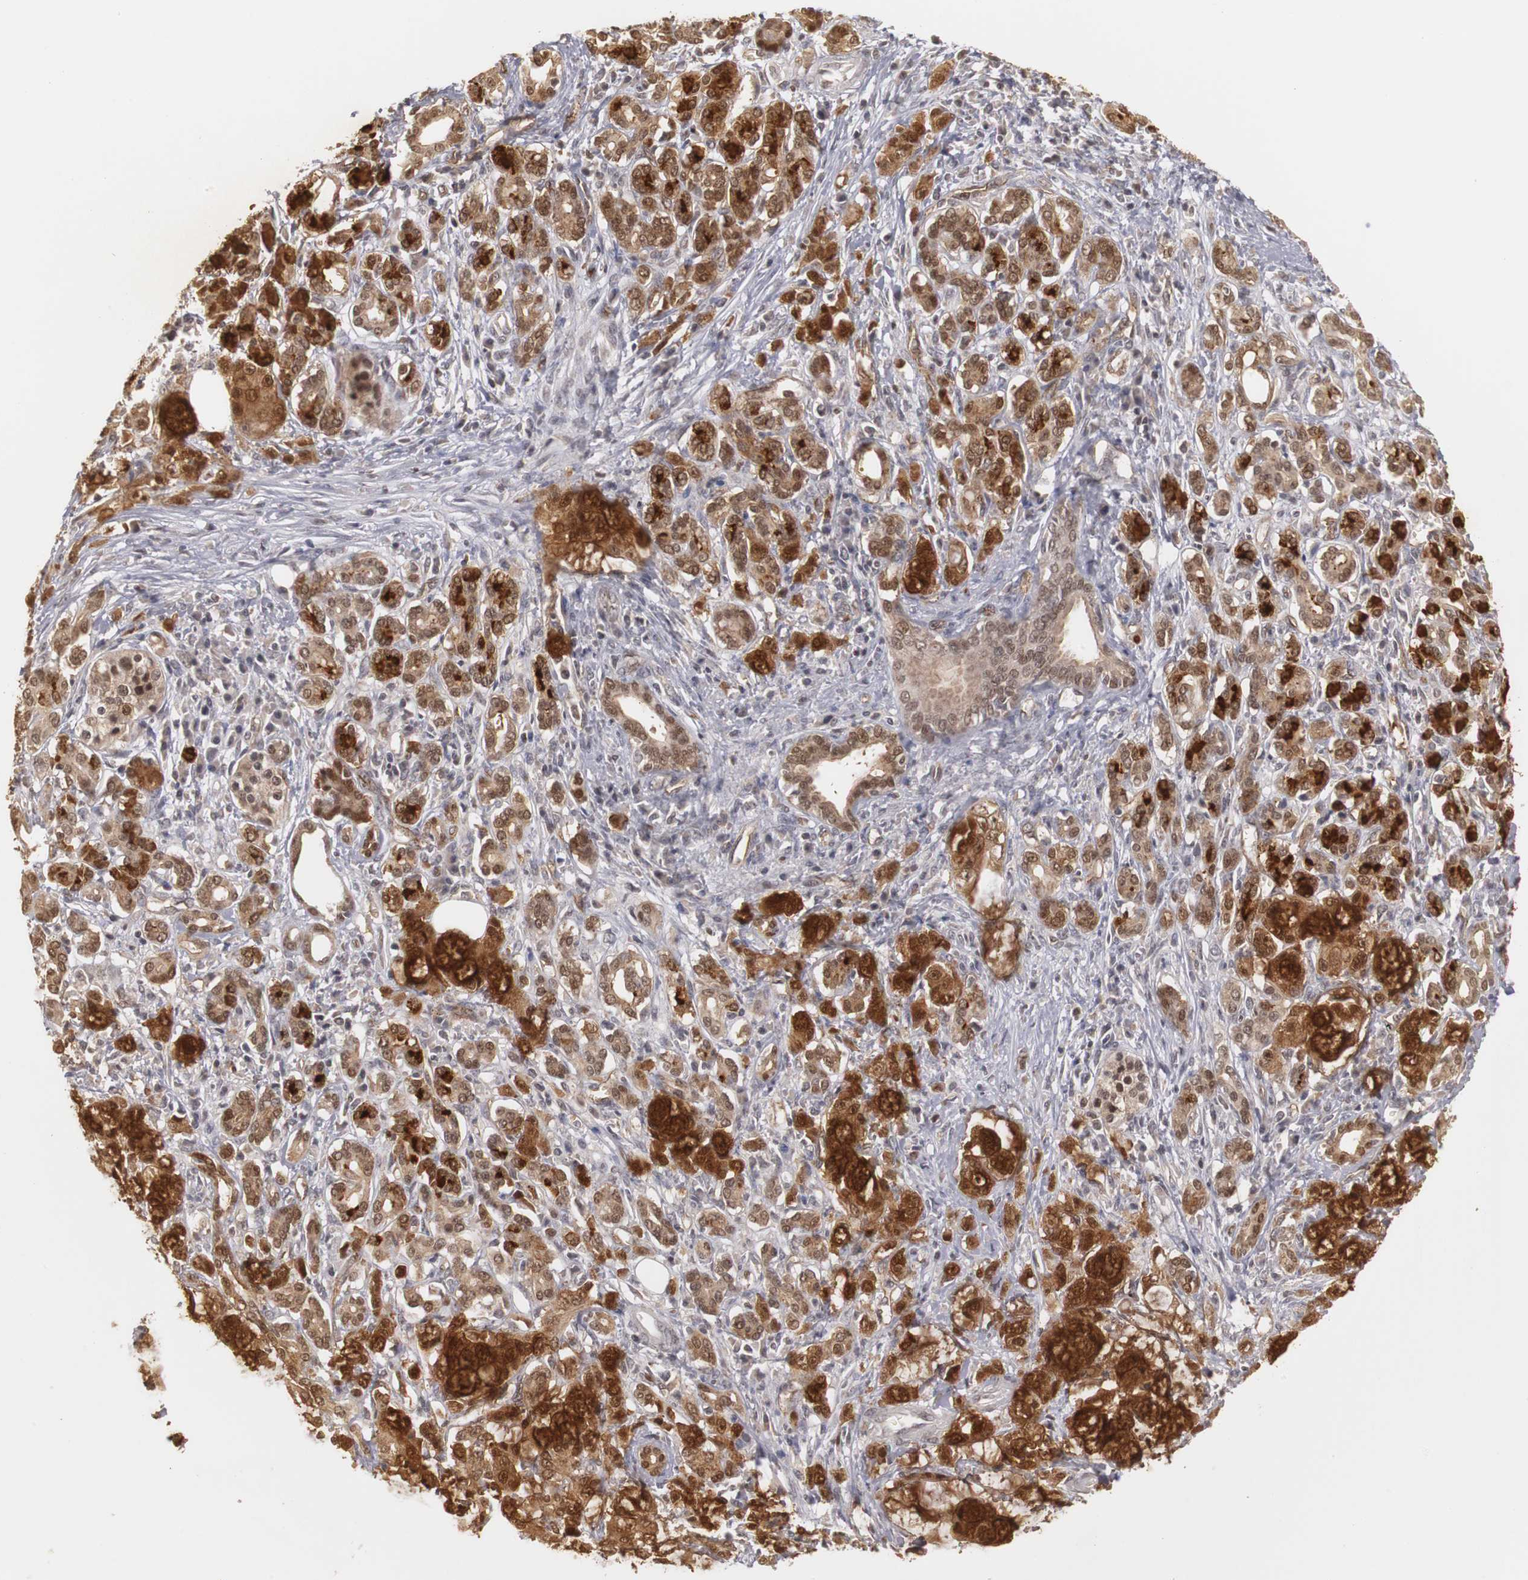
{"staining": {"intensity": "strong", "quantity": ">75%", "location": "cytoplasmic/membranous,nuclear"}, "tissue": "pancreatic cancer", "cell_type": "Tumor cells", "image_type": "cancer", "snomed": [{"axis": "morphology", "description": "Adenocarcinoma, NOS"}, {"axis": "topography", "description": "Pancreas"}], "caption": "The image shows staining of pancreatic adenocarcinoma, revealing strong cytoplasmic/membranous and nuclear protein expression (brown color) within tumor cells.", "gene": "PLEKHA1", "patient": {"sex": "female", "age": 73}}